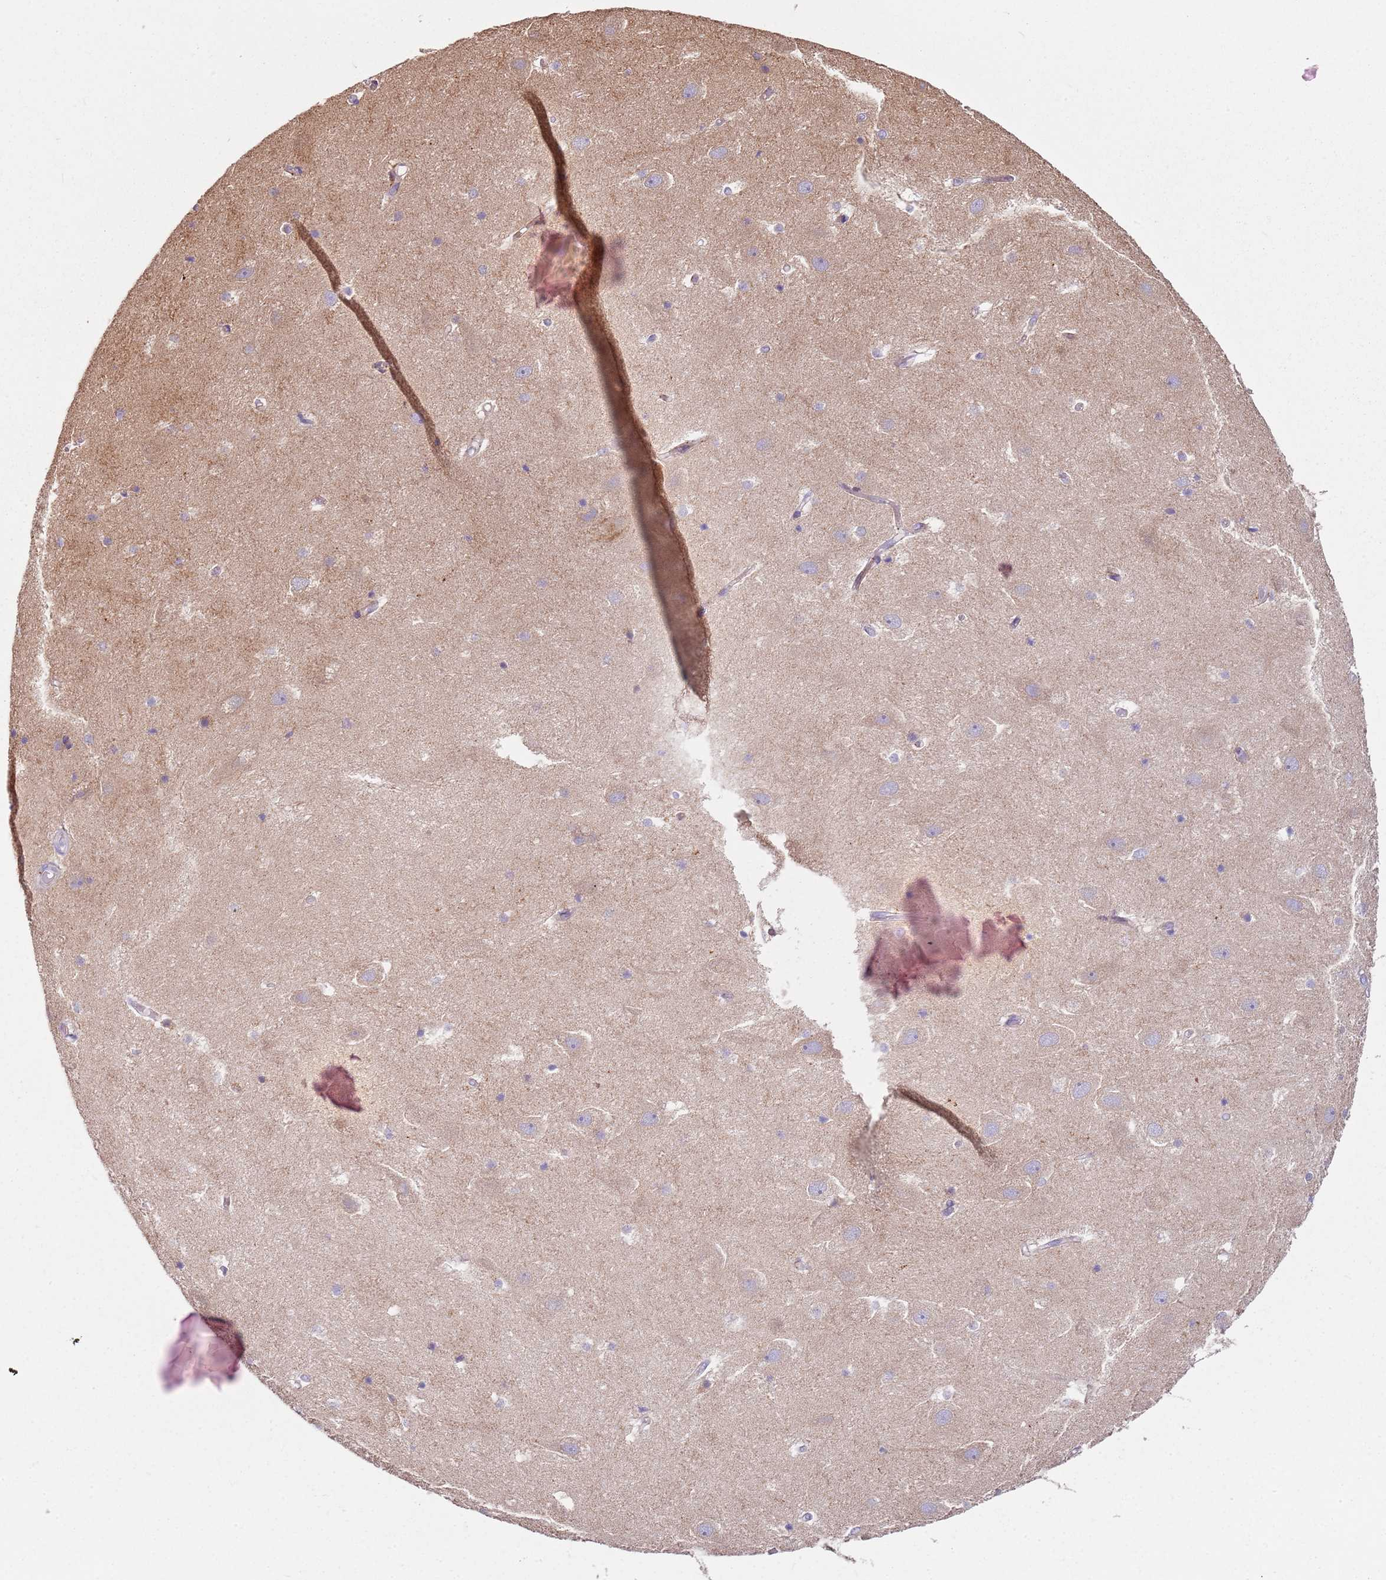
{"staining": {"intensity": "negative", "quantity": "none", "location": "none"}, "tissue": "hippocampus", "cell_type": "Glial cells", "image_type": "normal", "snomed": [{"axis": "morphology", "description": "Normal tissue, NOS"}, {"axis": "topography", "description": "Hippocampus"}], "caption": "Glial cells are negative for protein expression in unremarkable human hippocampus. The staining is performed using DAB (3,3'-diaminobenzidine) brown chromogen with nuclei counter-stained in using hematoxylin.", "gene": "ALS2", "patient": {"sex": "female", "age": 52}}